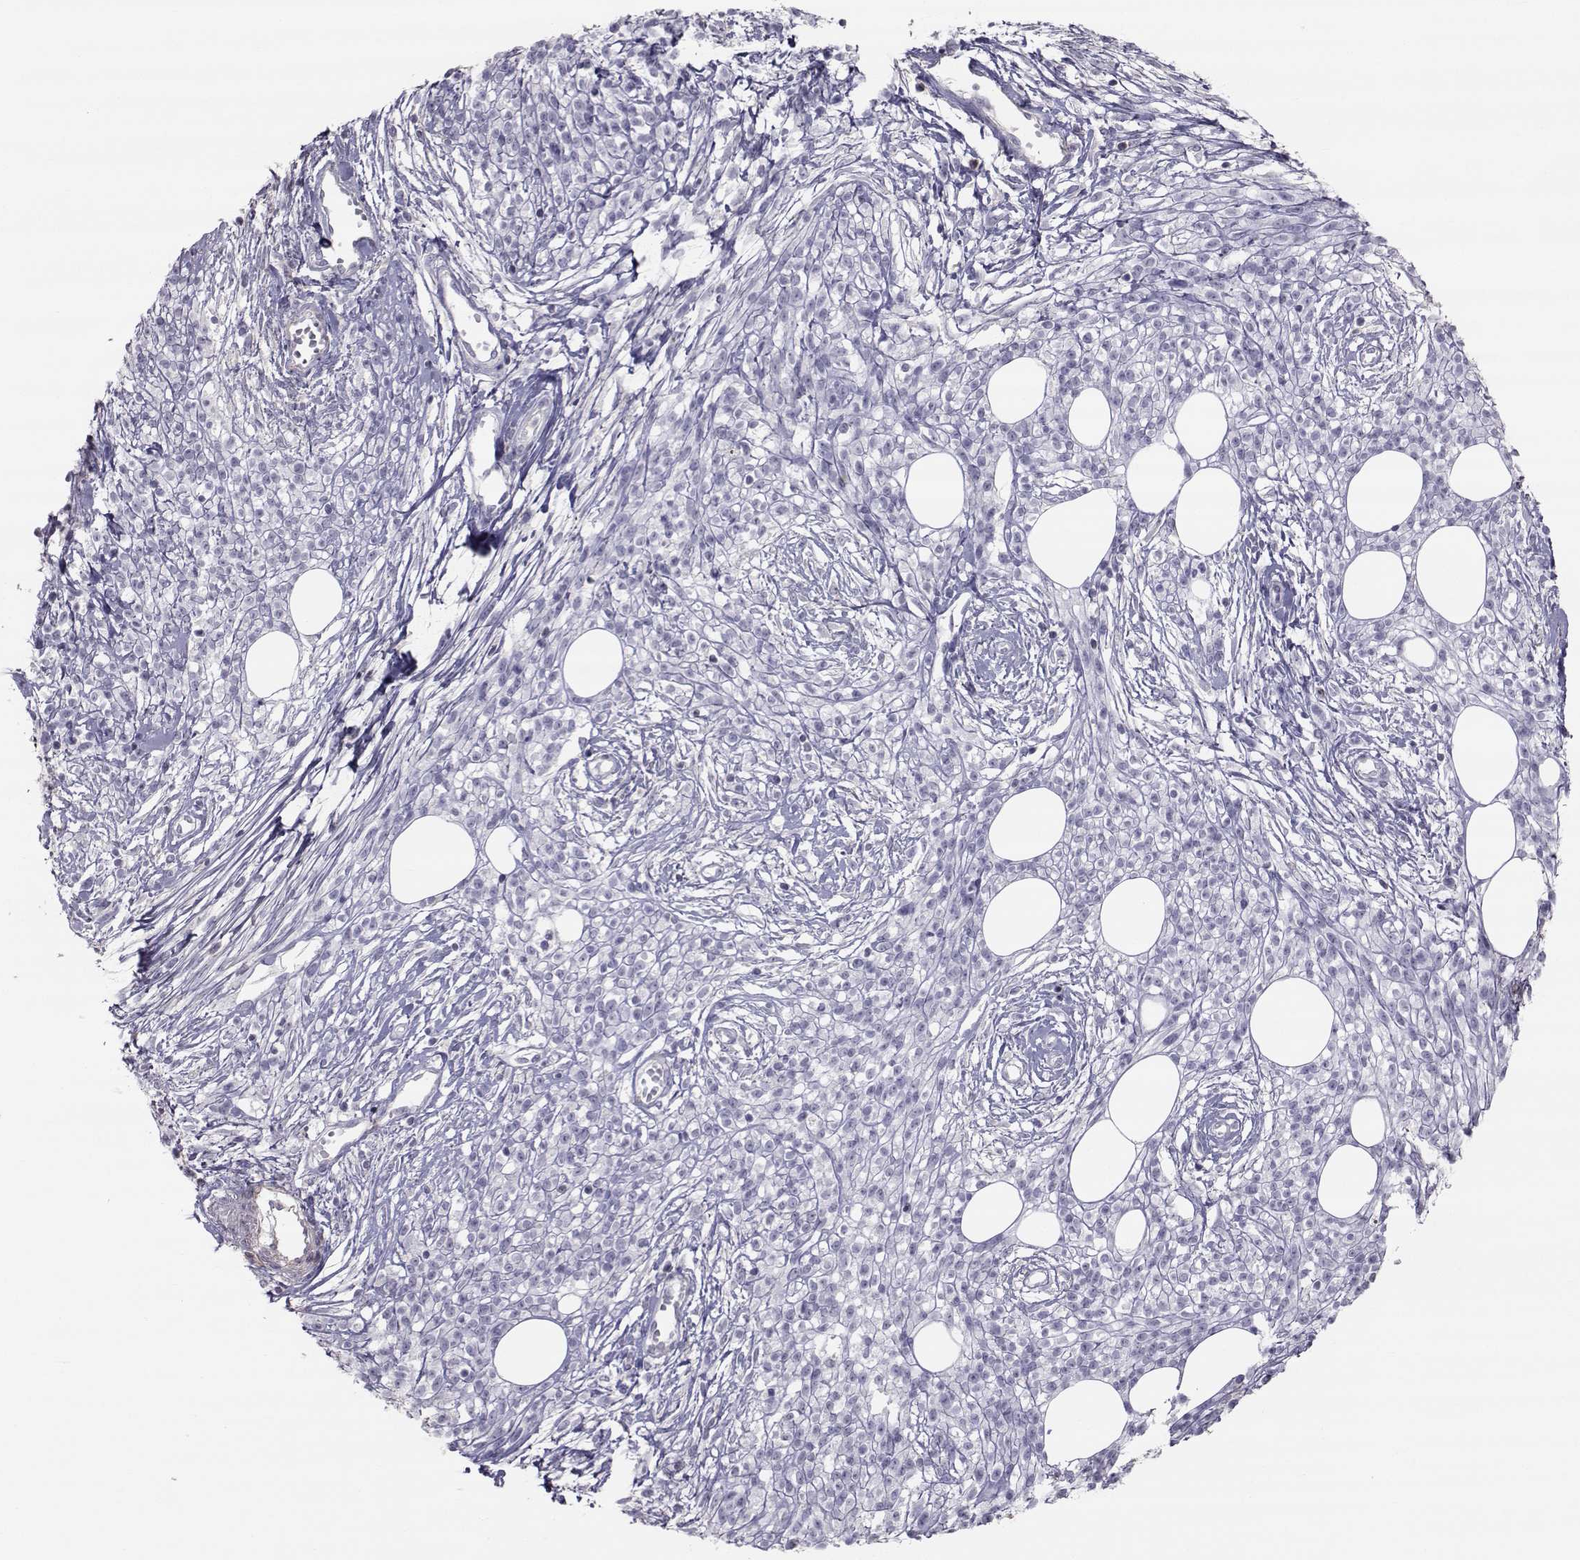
{"staining": {"intensity": "negative", "quantity": "none", "location": "none"}, "tissue": "melanoma", "cell_type": "Tumor cells", "image_type": "cancer", "snomed": [{"axis": "morphology", "description": "Malignant melanoma, NOS"}, {"axis": "topography", "description": "Skin"}, {"axis": "topography", "description": "Skin of trunk"}], "caption": "Tumor cells are negative for protein expression in human malignant melanoma.", "gene": "GARIN3", "patient": {"sex": "male", "age": 74}}